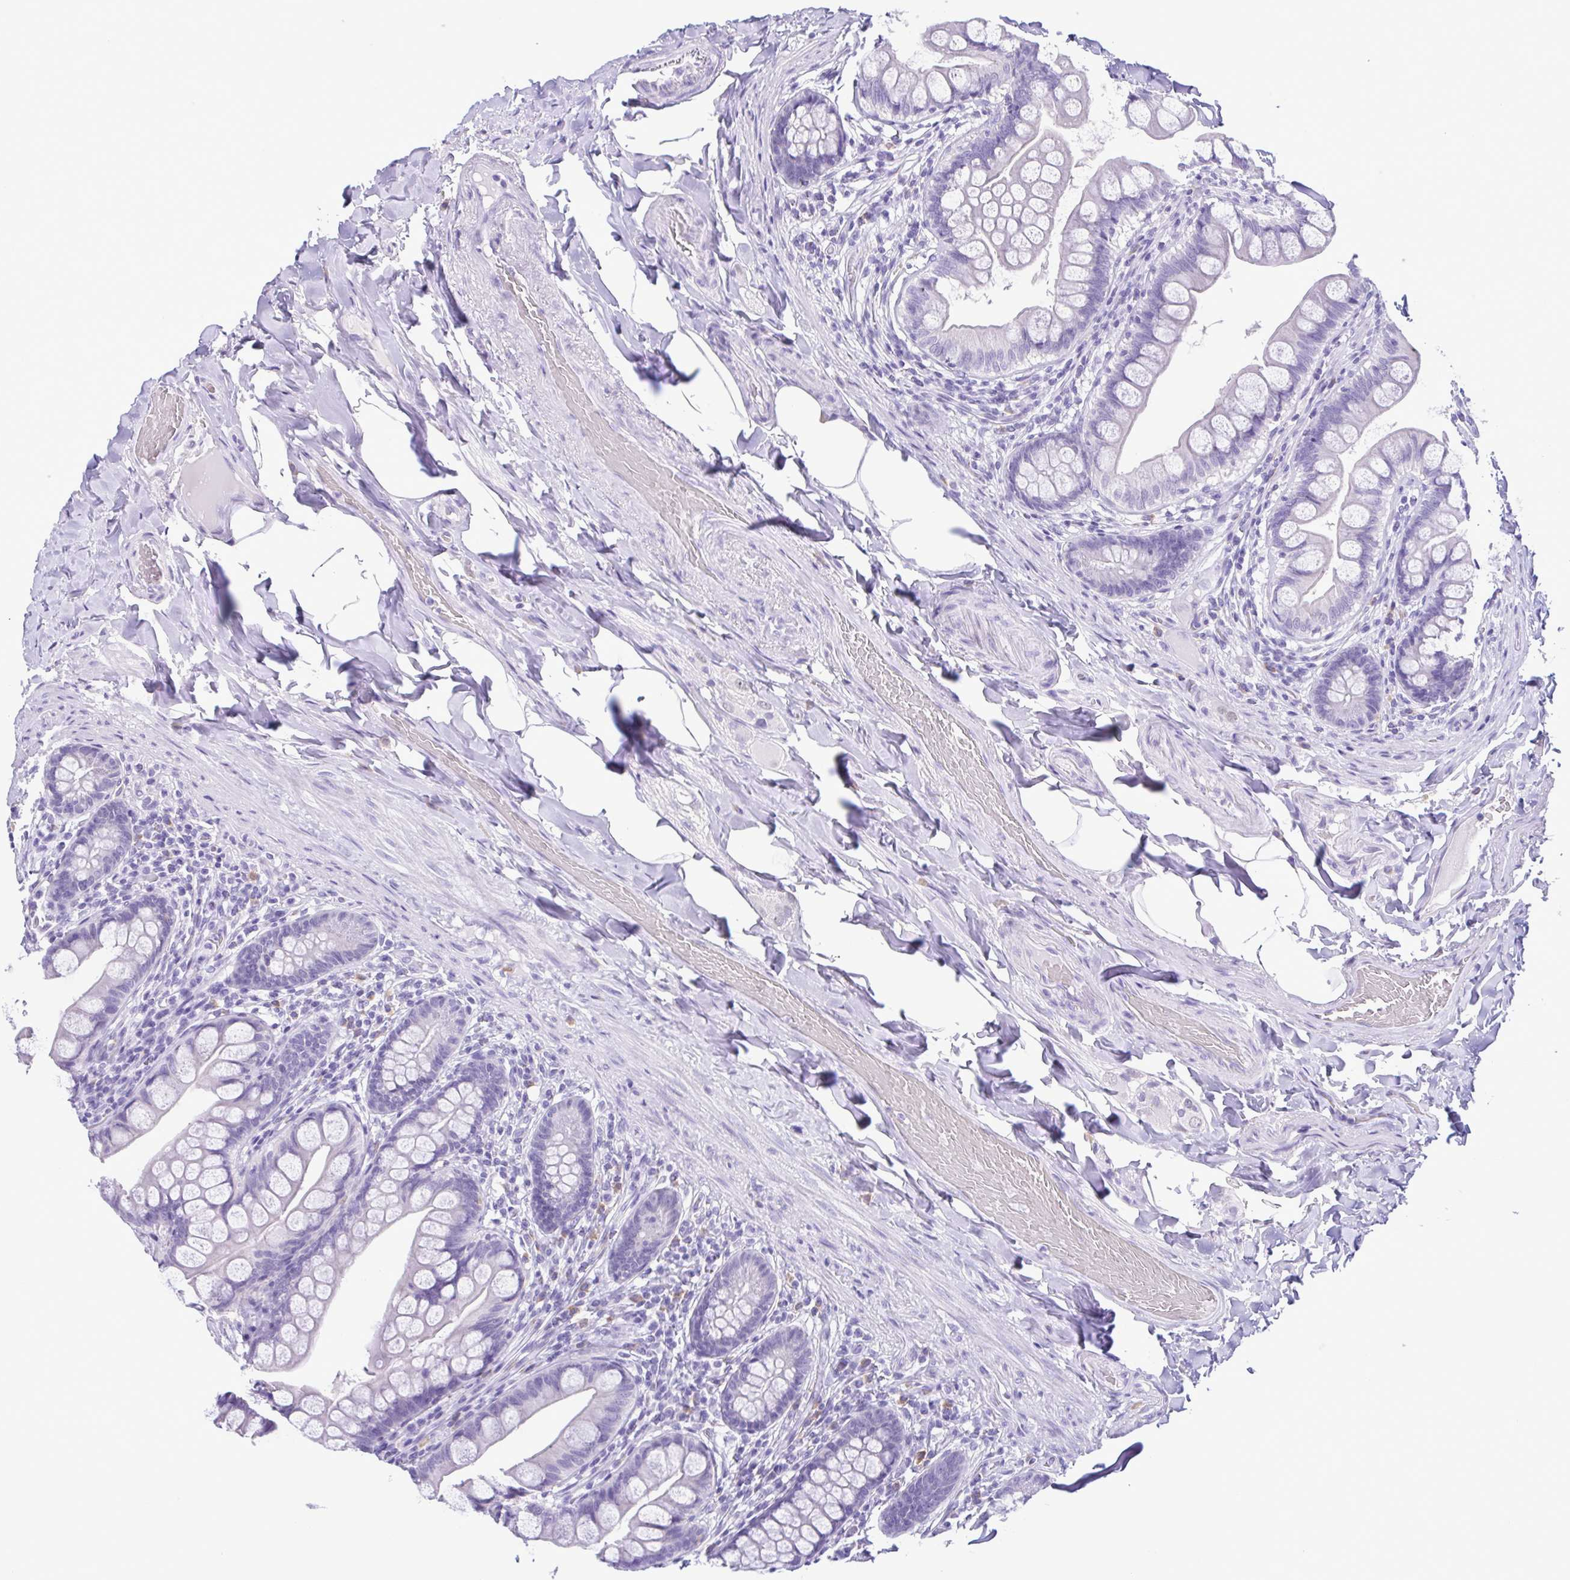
{"staining": {"intensity": "negative", "quantity": "none", "location": "none"}, "tissue": "small intestine", "cell_type": "Glandular cells", "image_type": "normal", "snomed": [{"axis": "morphology", "description": "Normal tissue, NOS"}, {"axis": "topography", "description": "Small intestine"}], "caption": "This is an immunohistochemistry photomicrograph of benign human small intestine. There is no positivity in glandular cells.", "gene": "SPATA16", "patient": {"sex": "male", "age": 70}}